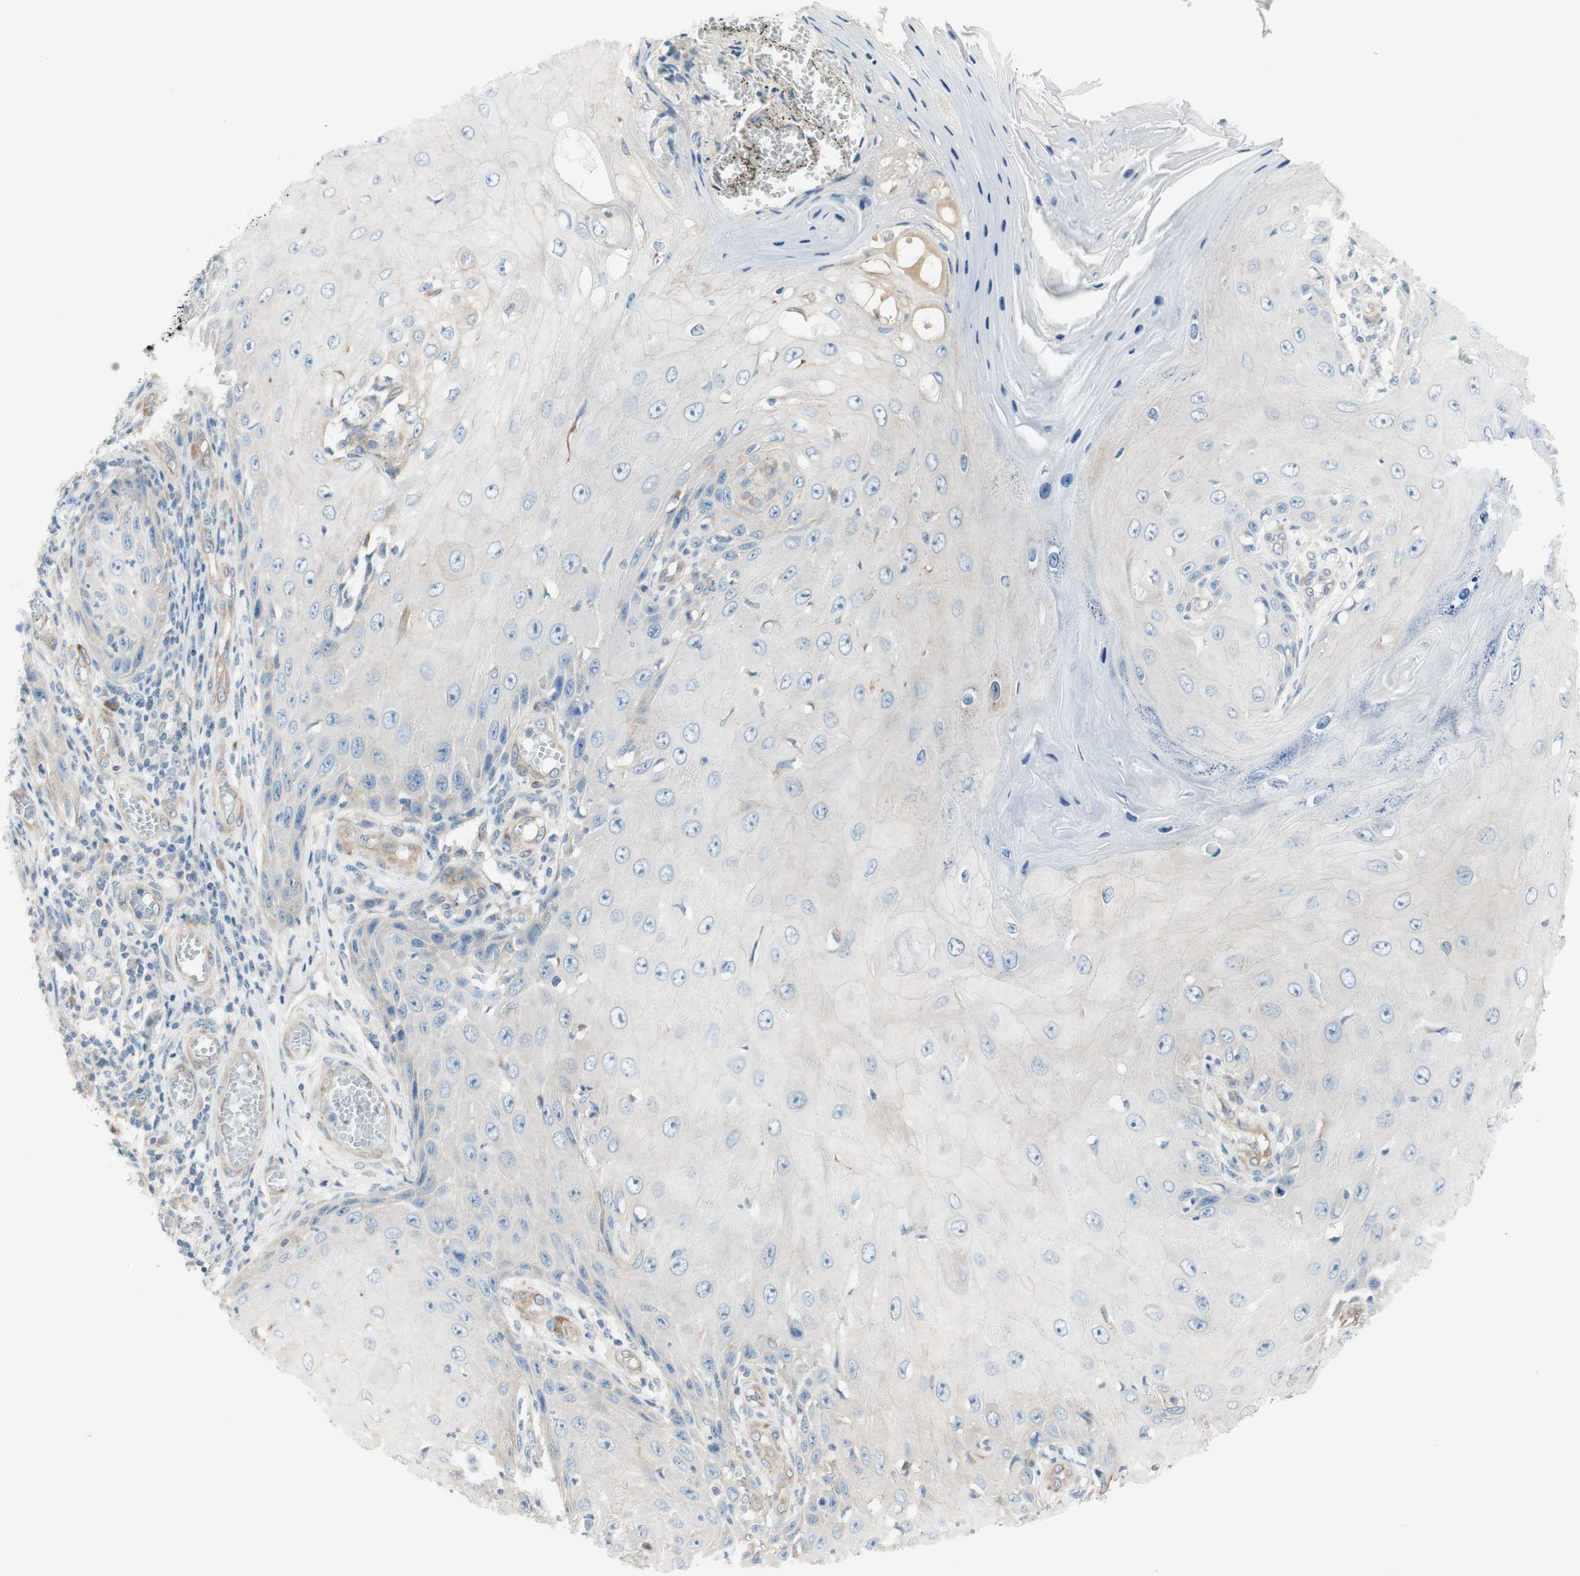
{"staining": {"intensity": "weak", "quantity": "<25%", "location": "cytoplasmic/membranous"}, "tissue": "skin cancer", "cell_type": "Tumor cells", "image_type": "cancer", "snomed": [{"axis": "morphology", "description": "Squamous cell carcinoma, NOS"}, {"axis": "topography", "description": "Skin"}], "caption": "A high-resolution micrograph shows immunohistochemistry staining of skin squamous cell carcinoma, which shows no significant positivity in tumor cells.", "gene": "CDK3", "patient": {"sex": "female", "age": 73}}